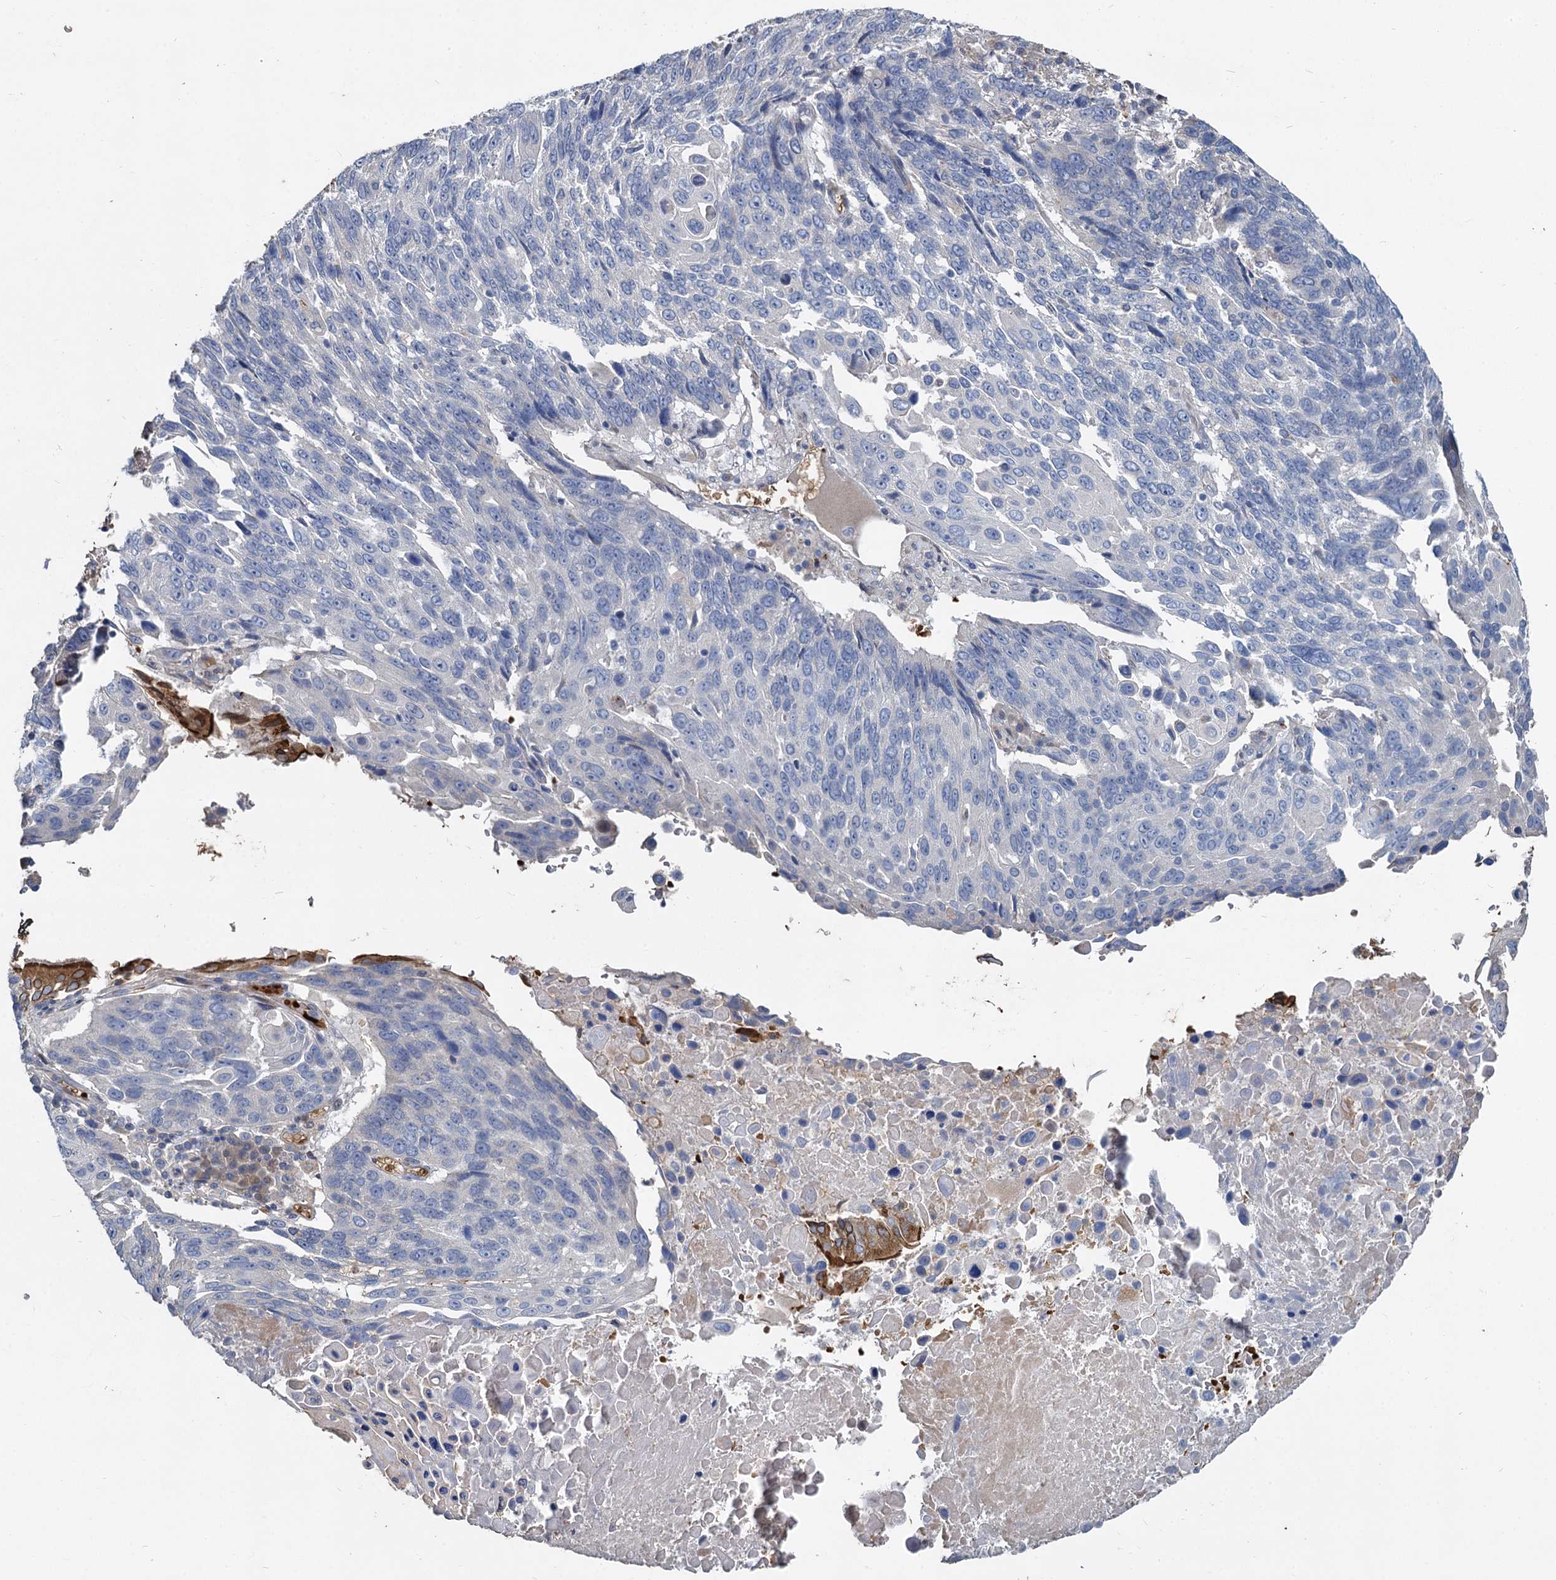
{"staining": {"intensity": "negative", "quantity": "none", "location": "none"}, "tissue": "lung cancer", "cell_type": "Tumor cells", "image_type": "cancer", "snomed": [{"axis": "morphology", "description": "Squamous cell carcinoma, NOS"}, {"axis": "topography", "description": "Lung"}], "caption": "There is no significant positivity in tumor cells of lung squamous cell carcinoma. Nuclei are stained in blue.", "gene": "TCTN2", "patient": {"sex": "male", "age": 66}}